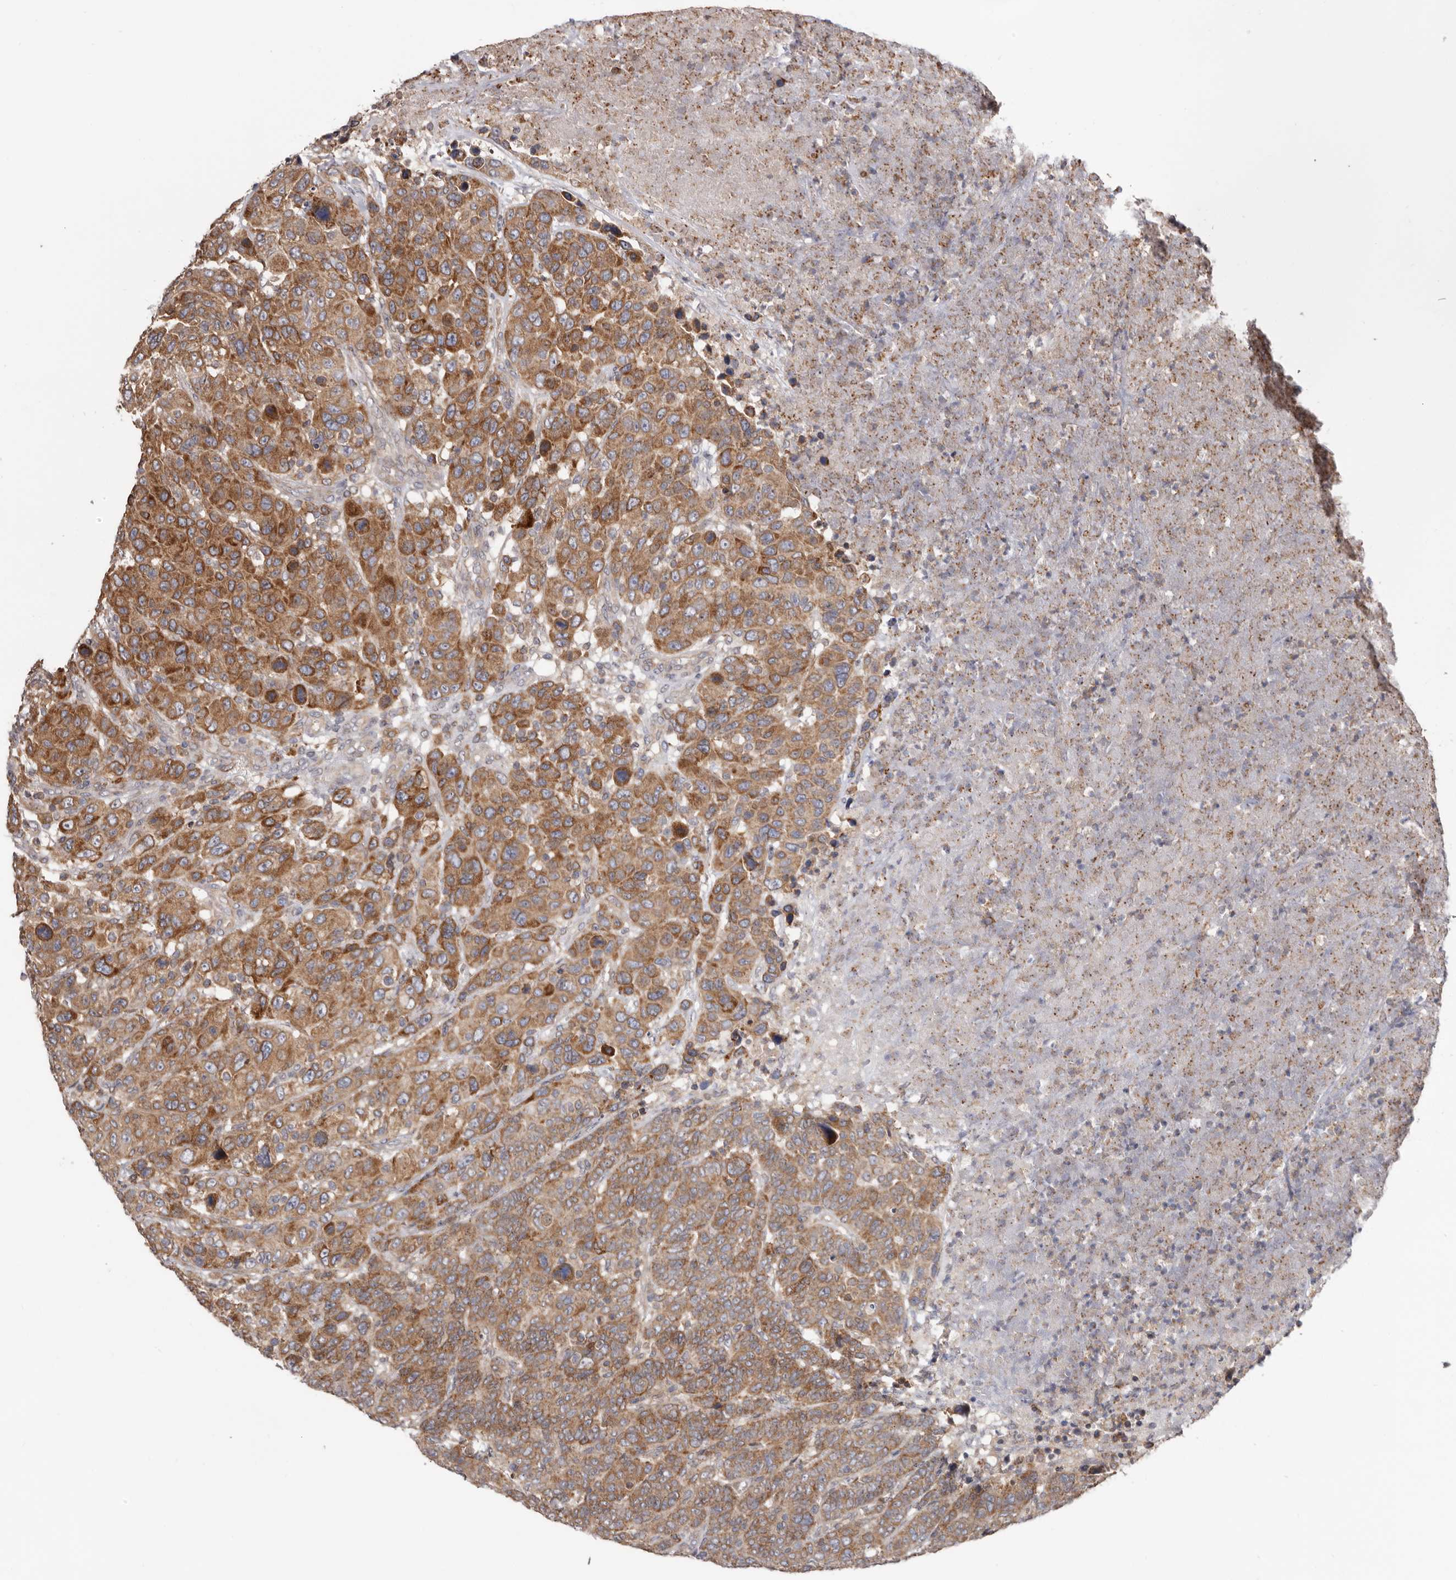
{"staining": {"intensity": "moderate", "quantity": ">75%", "location": "cytoplasmic/membranous"}, "tissue": "breast cancer", "cell_type": "Tumor cells", "image_type": "cancer", "snomed": [{"axis": "morphology", "description": "Duct carcinoma"}, {"axis": "topography", "description": "Breast"}], "caption": "Immunohistochemical staining of human breast cancer (invasive ductal carcinoma) demonstrates medium levels of moderate cytoplasmic/membranous positivity in approximately >75% of tumor cells.", "gene": "TMUB1", "patient": {"sex": "female", "age": 37}}